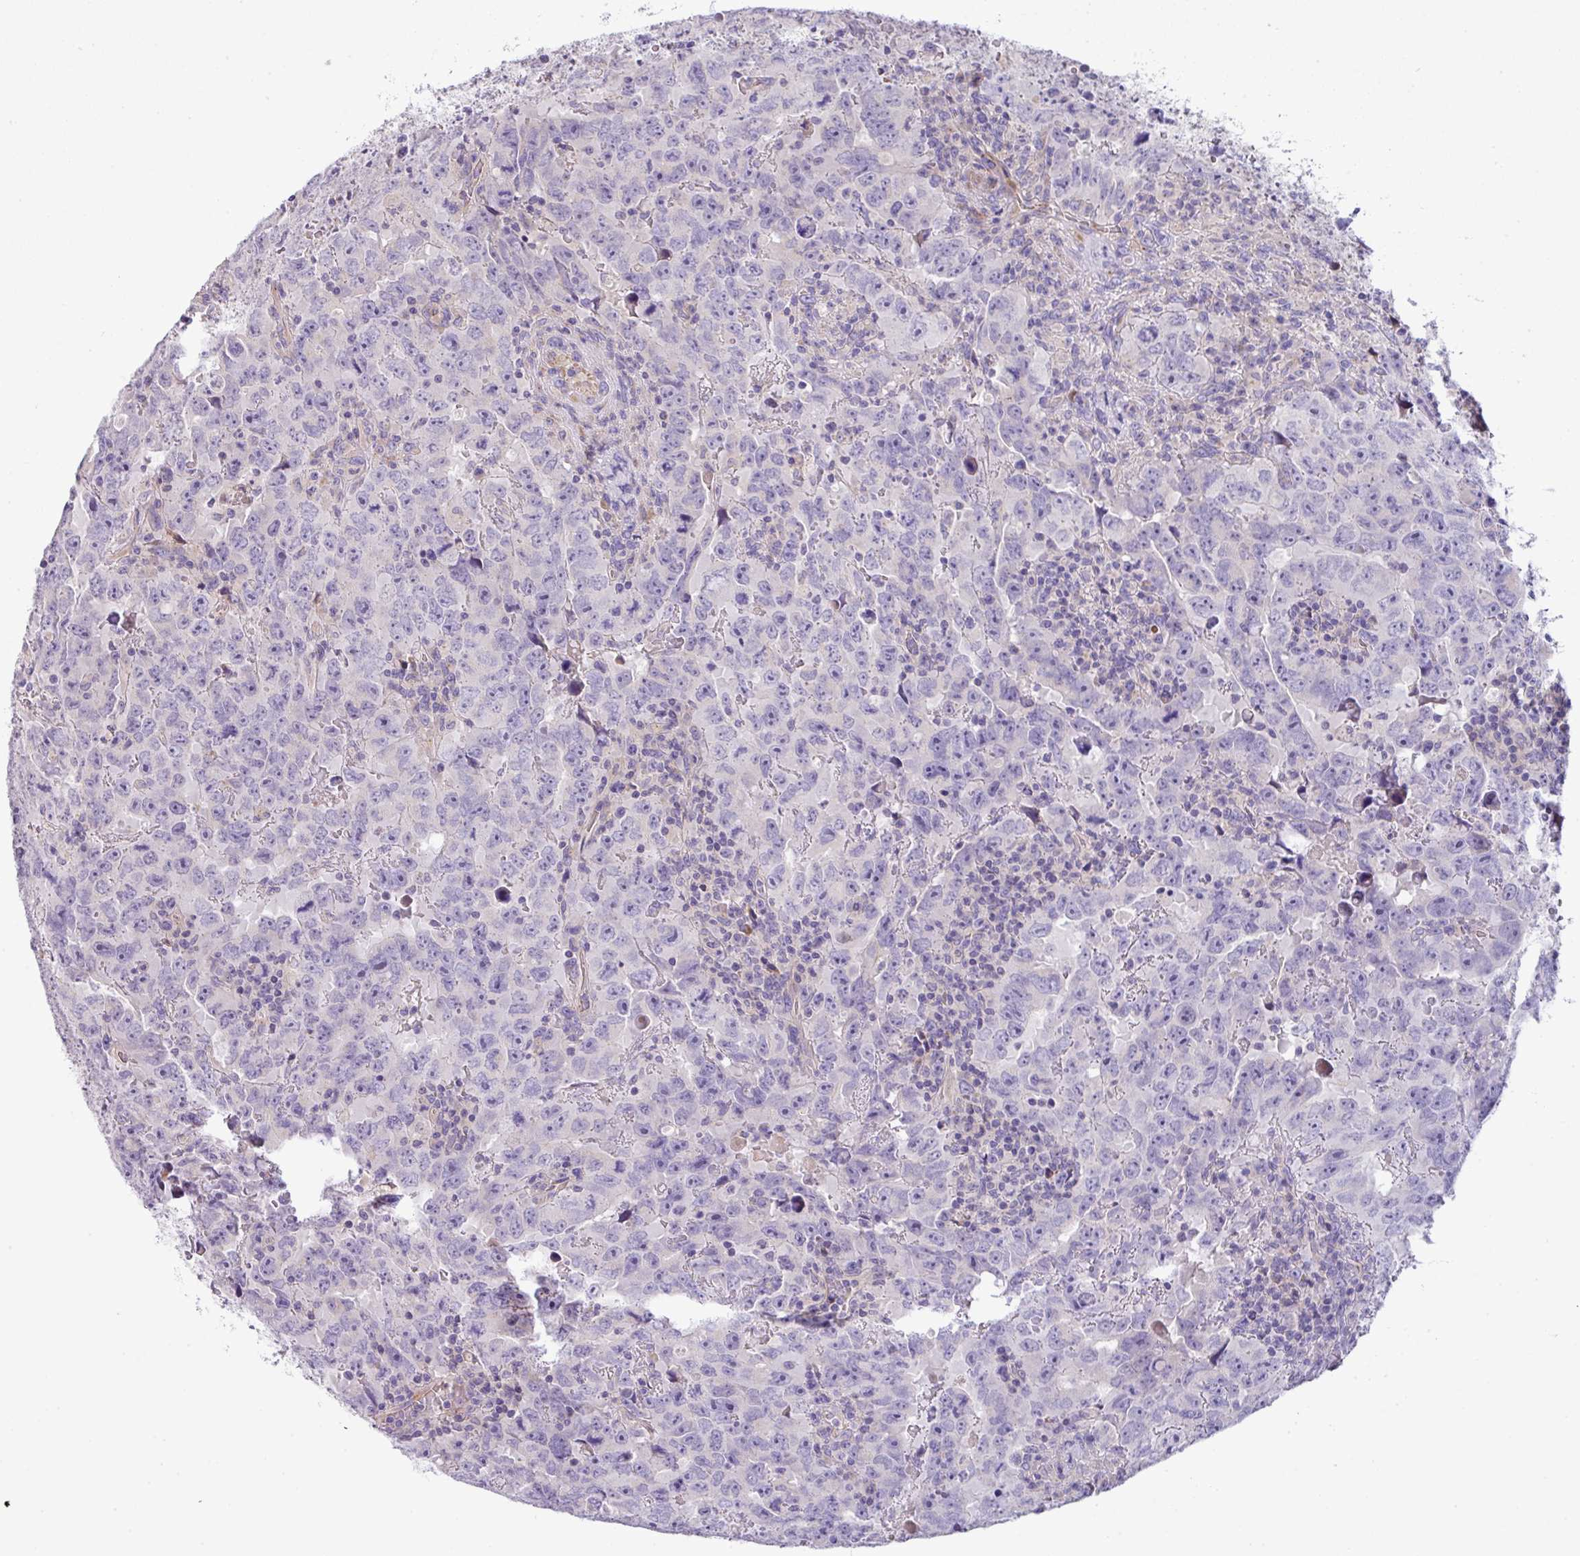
{"staining": {"intensity": "negative", "quantity": "none", "location": "none"}, "tissue": "testis cancer", "cell_type": "Tumor cells", "image_type": "cancer", "snomed": [{"axis": "morphology", "description": "Carcinoma, Embryonal, NOS"}, {"axis": "topography", "description": "Testis"}], "caption": "Immunohistochemistry of human testis cancer reveals no expression in tumor cells.", "gene": "PIK3R5", "patient": {"sex": "male", "age": 24}}